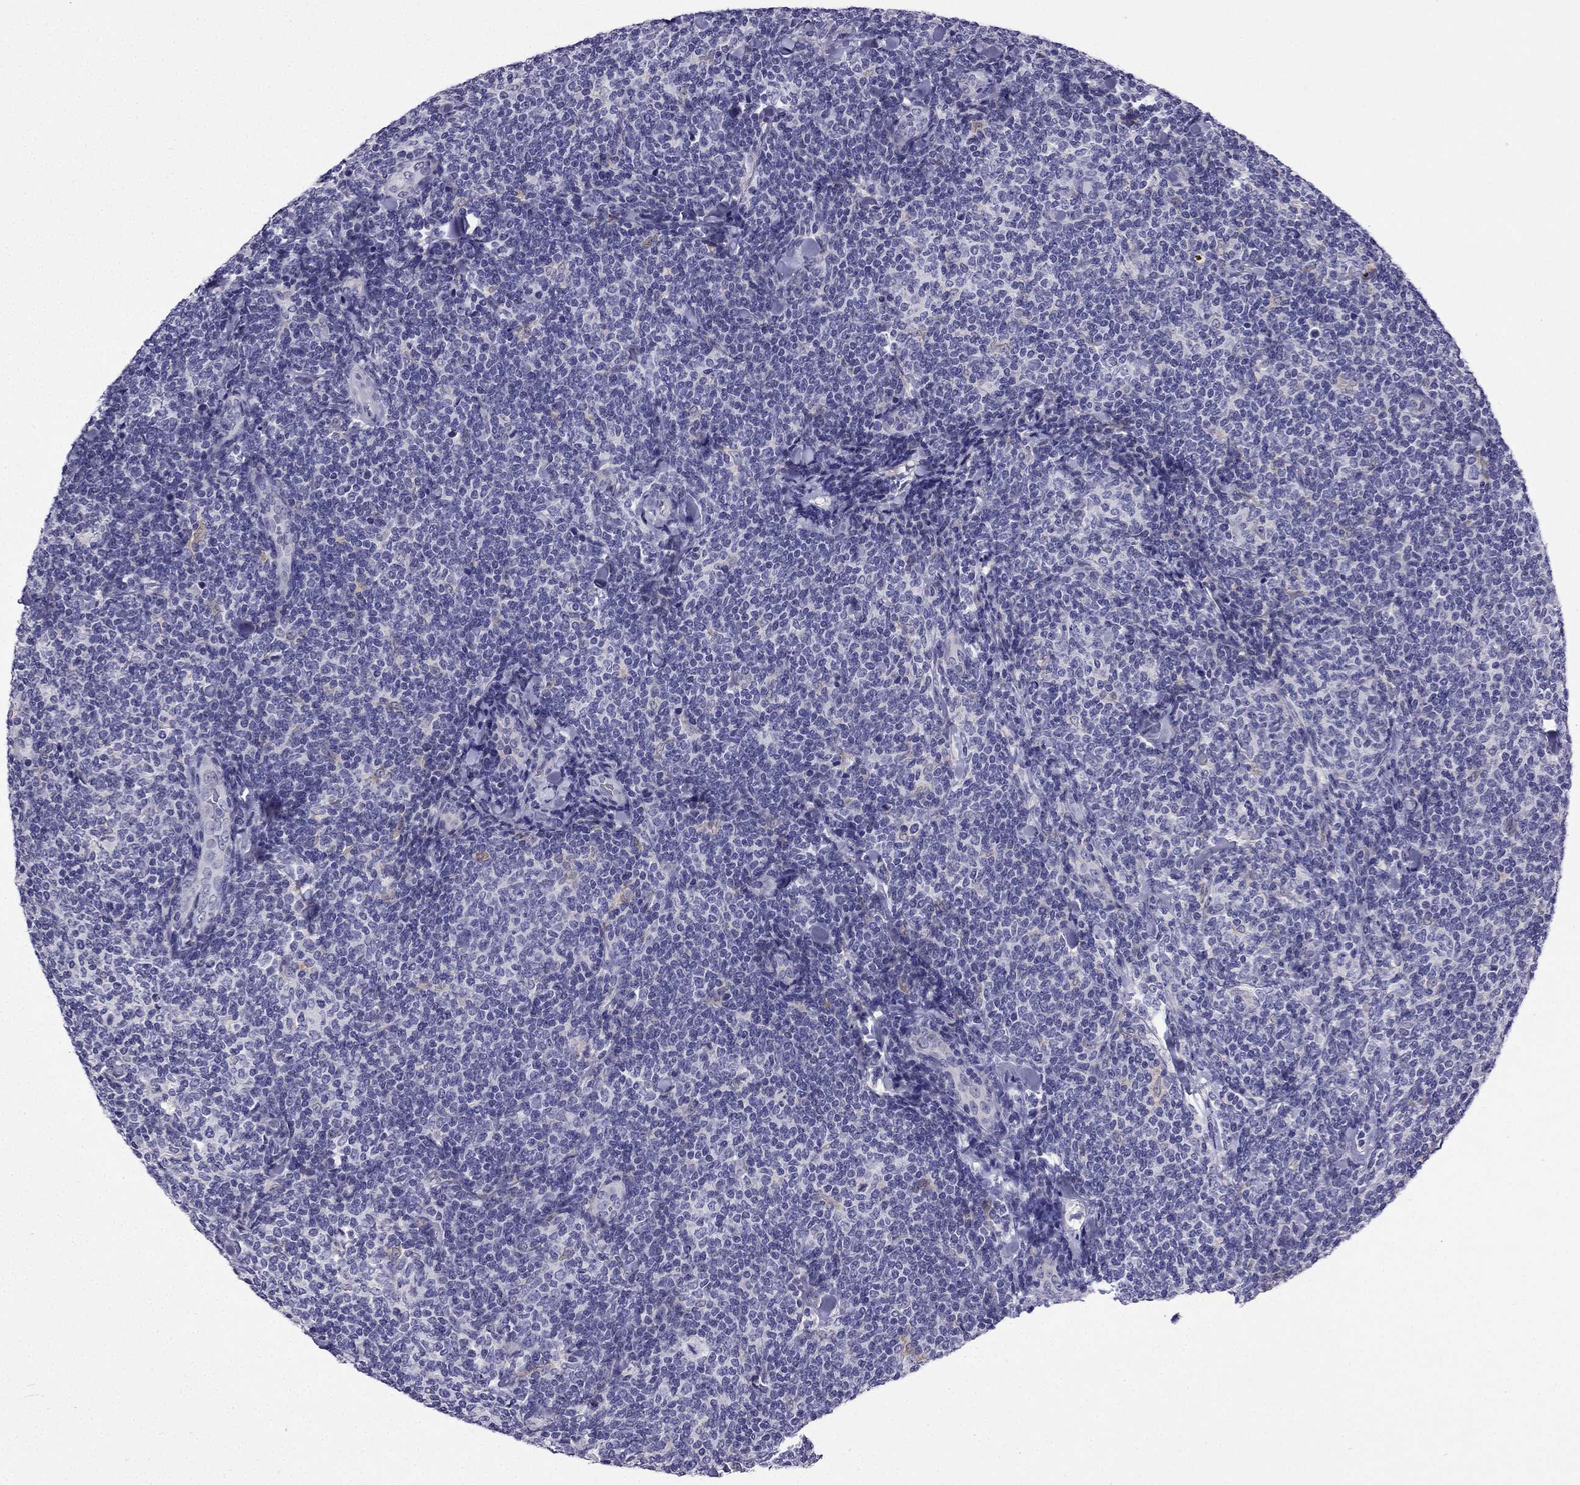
{"staining": {"intensity": "negative", "quantity": "none", "location": "none"}, "tissue": "lymphoma", "cell_type": "Tumor cells", "image_type": "cancer", "snomed": [{"axis": "morphology", "description": "Malignant lymphoma, non-Hodgkin's type, Low grade"}, {"axis": "topography", "description": "Lymph node"}], "caption": "High magnification brightfield microscopy of lymphoma stained with DAB (brown) and counterstained with hematoxylin (blue): tumor cells show no significant expression. Nuclei are stained in blue.", "gene": "KCNJ10", "patient": {"sex": "female", "age": 56}}